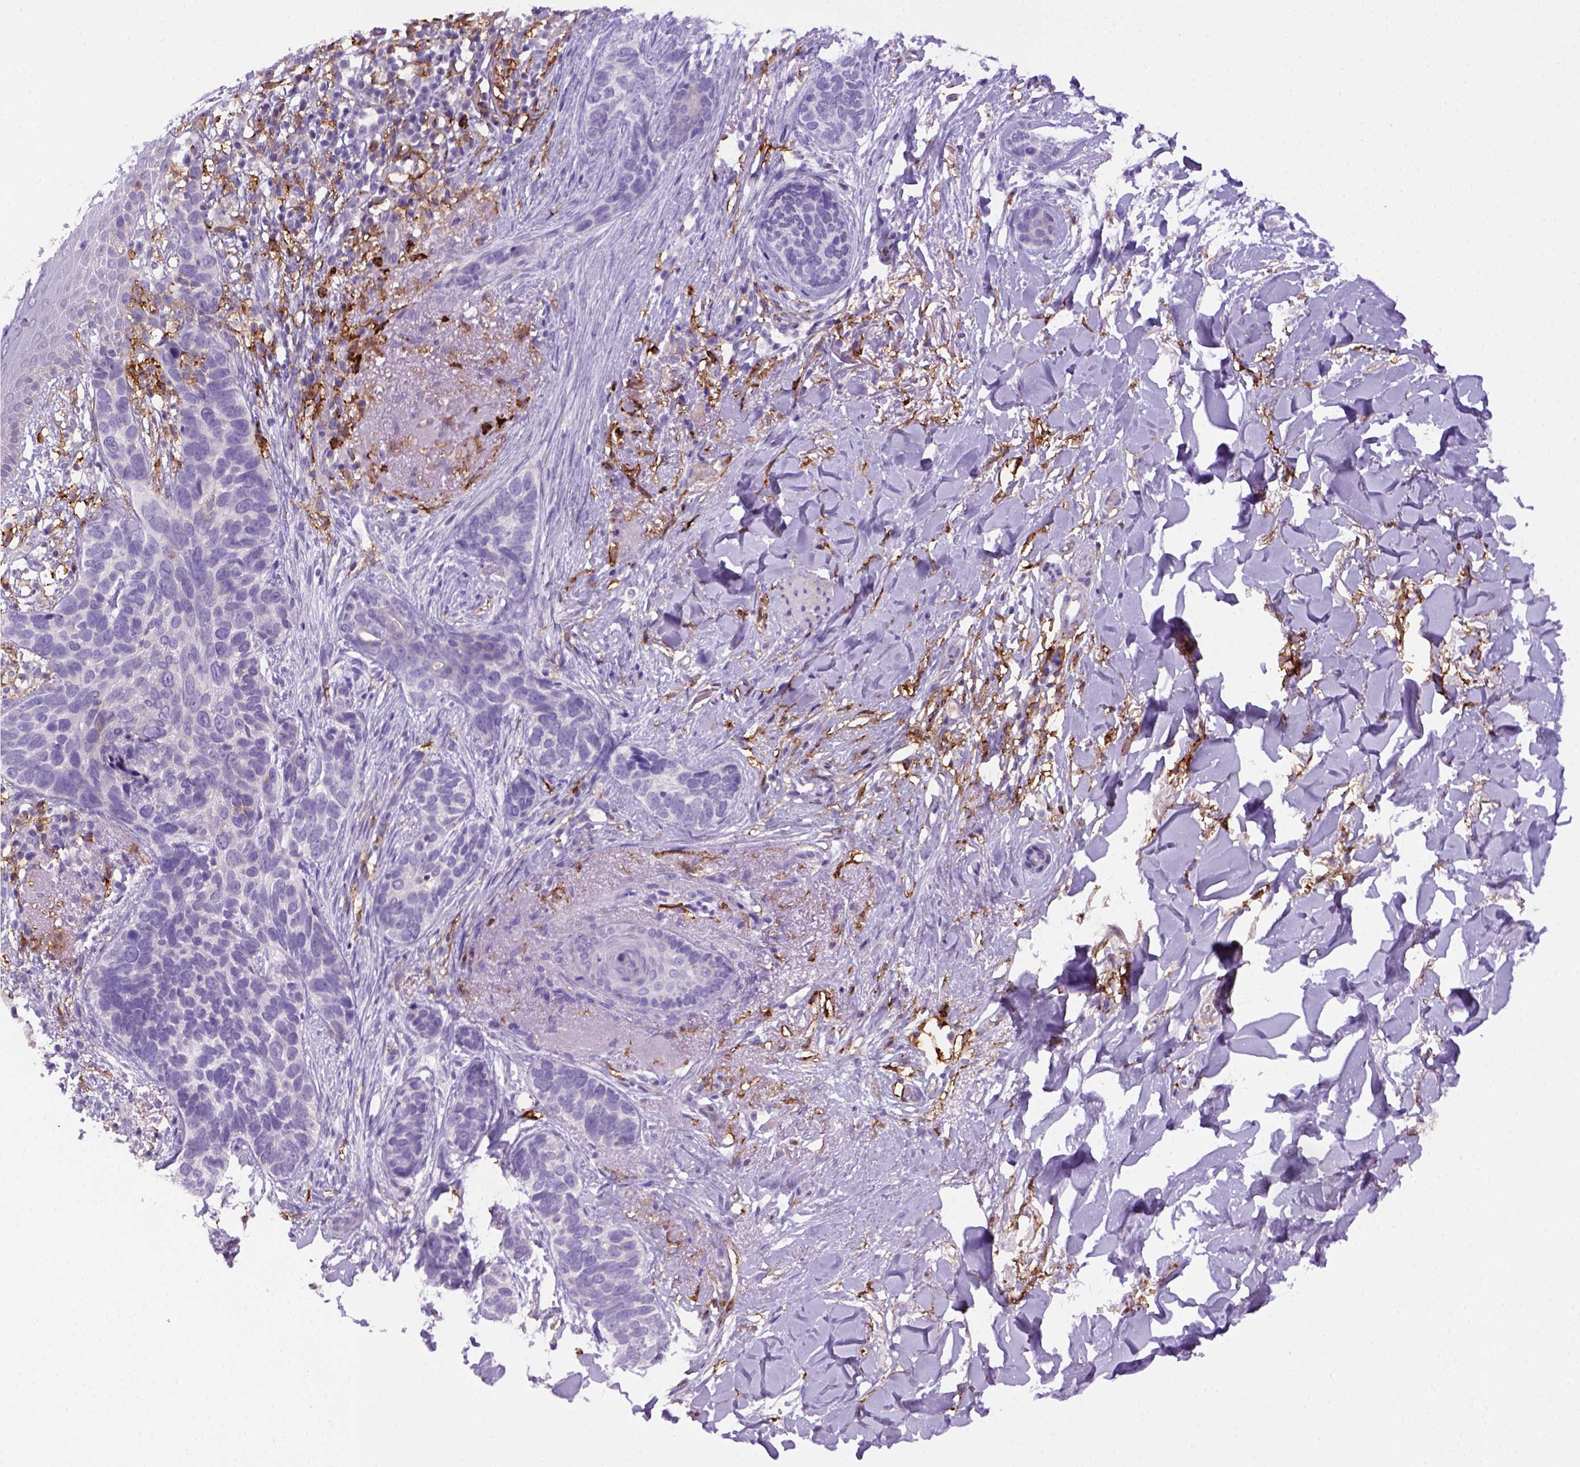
{"staining": {"intensity": "negative", "quantity": "none", "location": "none"}, "tissue": "skin cancer", "cell_type": "Tumor cells", "image_type": "cancer", "snomed": [{"axis": "morphology", "description": "Normal tissue, NOS"}, {"axis": "morphology", "description": "Basal cell carcinoma"}, {"axis": "topography", "description": "Skin"}], "caption": "Tumor cells are negative for protein expression in human skin cancer (basal cell carcinoma). Nuclei are stained in blue.", "gene": "CD14", "patient": {"sex": "male", "age": 84}}